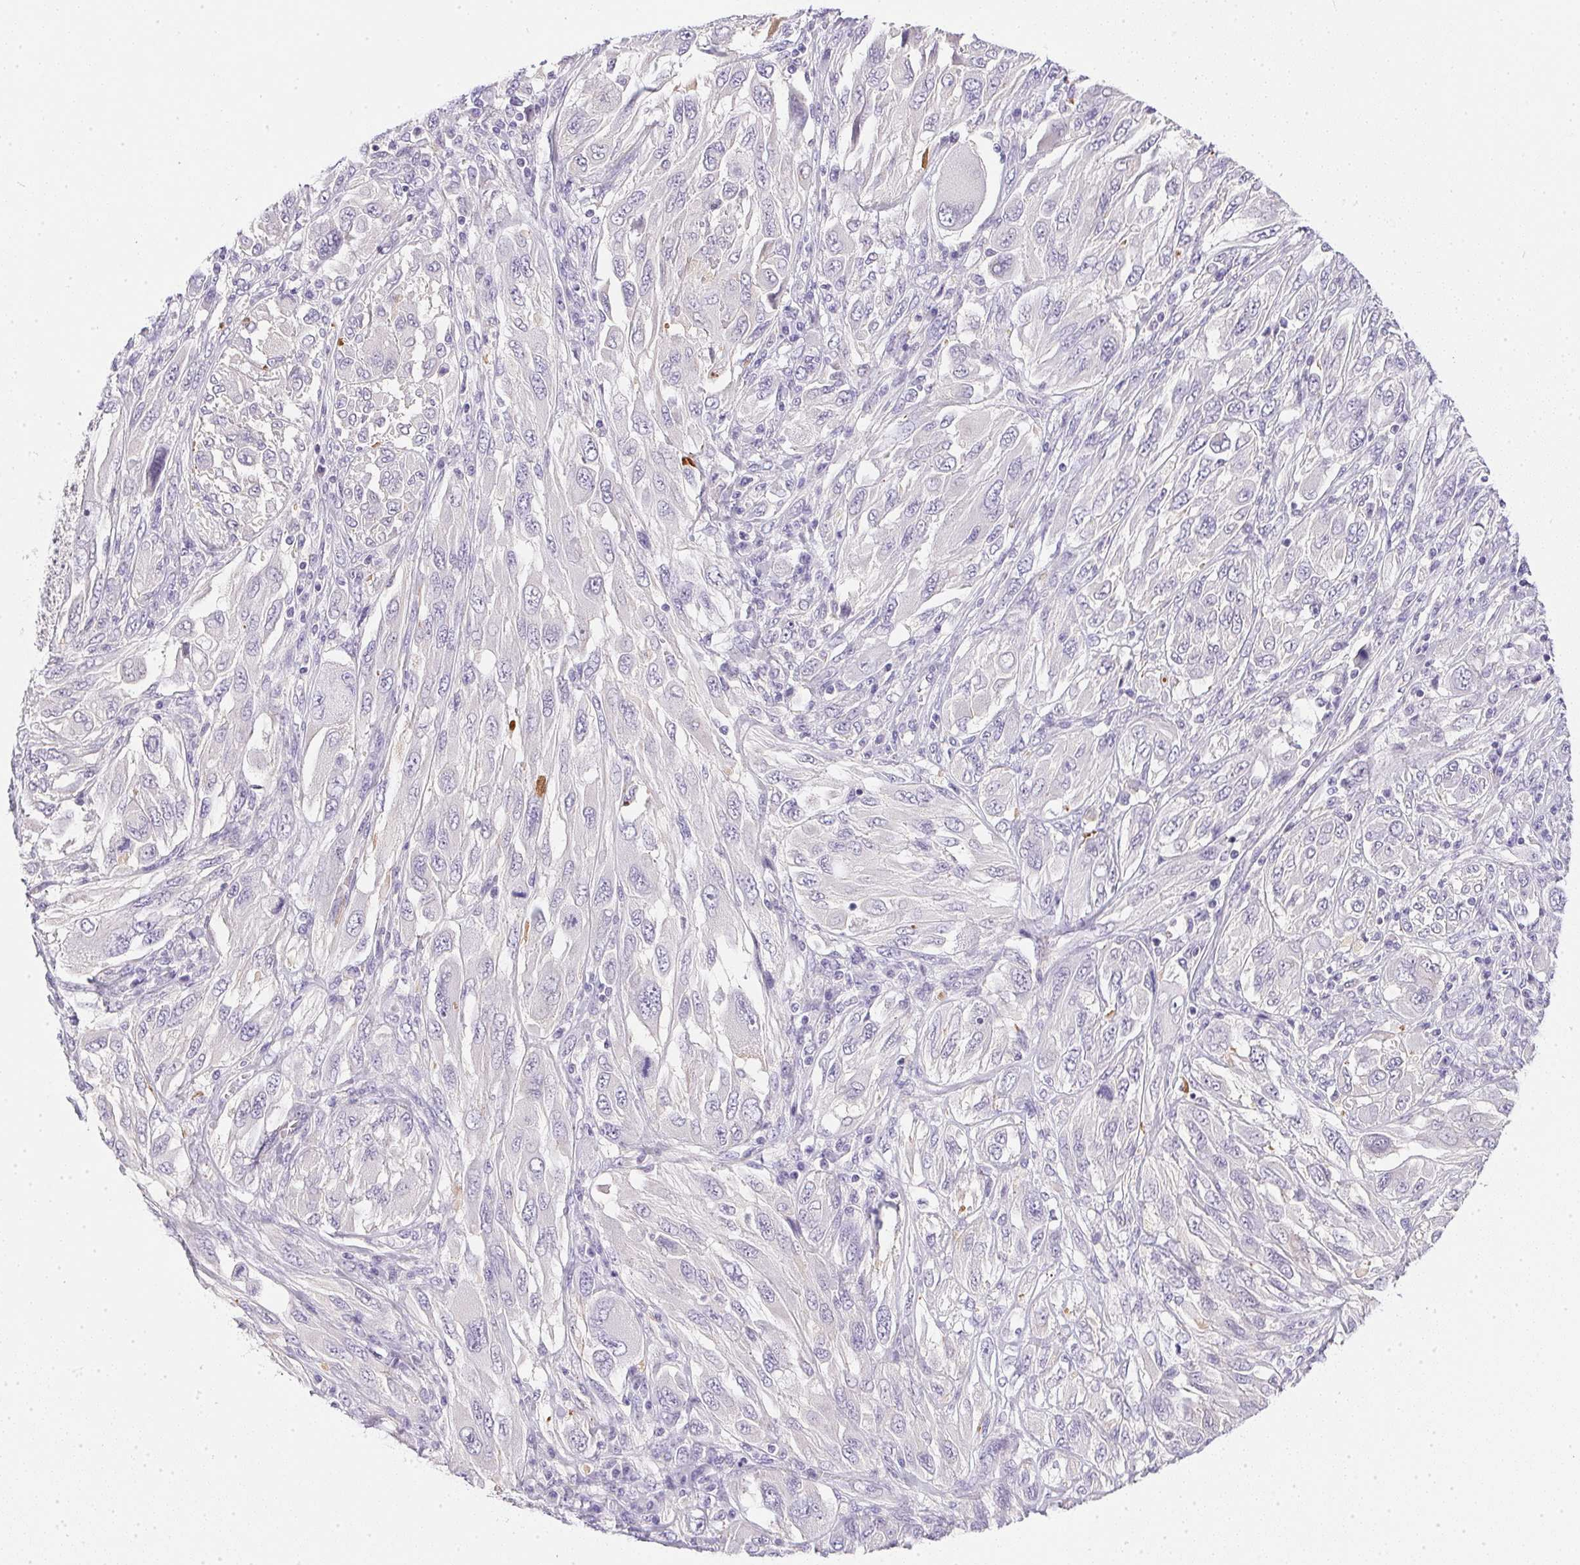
{"staining": {"intensity": "negative", "quantity": "none", "location": "none"}, "tissue": "melanoma", "cell_type": "Tumor cells", "image_type": "cancer", "snomed": [{"axis": "morphology", "description": "Malignant melanoma, NOS"}, {"axis": "topography", "description": "Skin"}], "caption": "There is no significant positivity in tumor cells of melanoma.", "gene": "SLC17A7", "patient": {"sex": "female", "age": 91}}